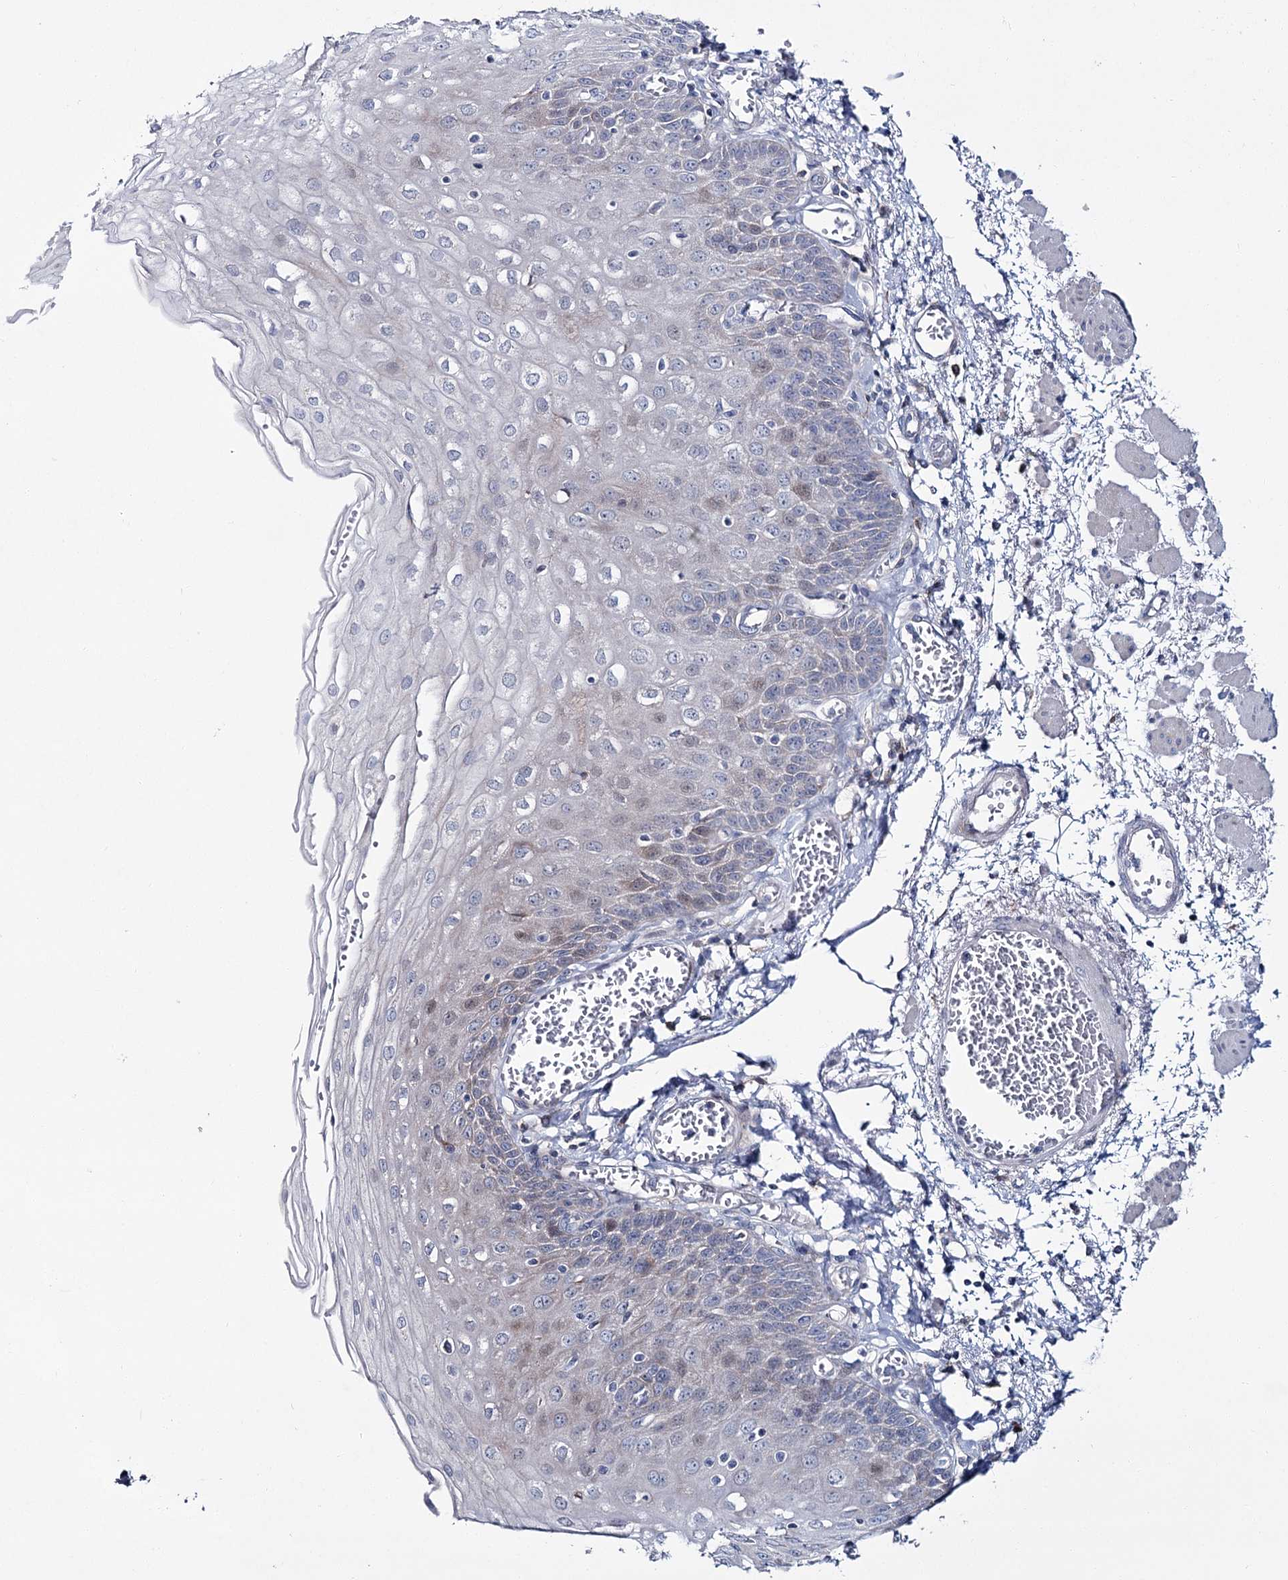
{"staining": {"intensity": "negative", "quantity": "none", "location": "none"}, "tissue": "esophagus", "cell_type": "Squamous epithelial cells", "image_type": "normal", "snomed": [{"axis": "morphology", "description": "Normal tissue, NOS"}, {"axis": "topography", "description": "Esophagus"}], "caption": "The photomicrograph demonstrates no staining of squamous epithelial cells in benign esophagus. Brightfield microscopy of immunohistochemistry (IHC) stained with DAB (3,3'-diaminobenzidine) (brown) and hematoxylin (blue), captured at high magnification.", "gene": "CPLANE1", "patient": {"sex": "male", "age": 81}}